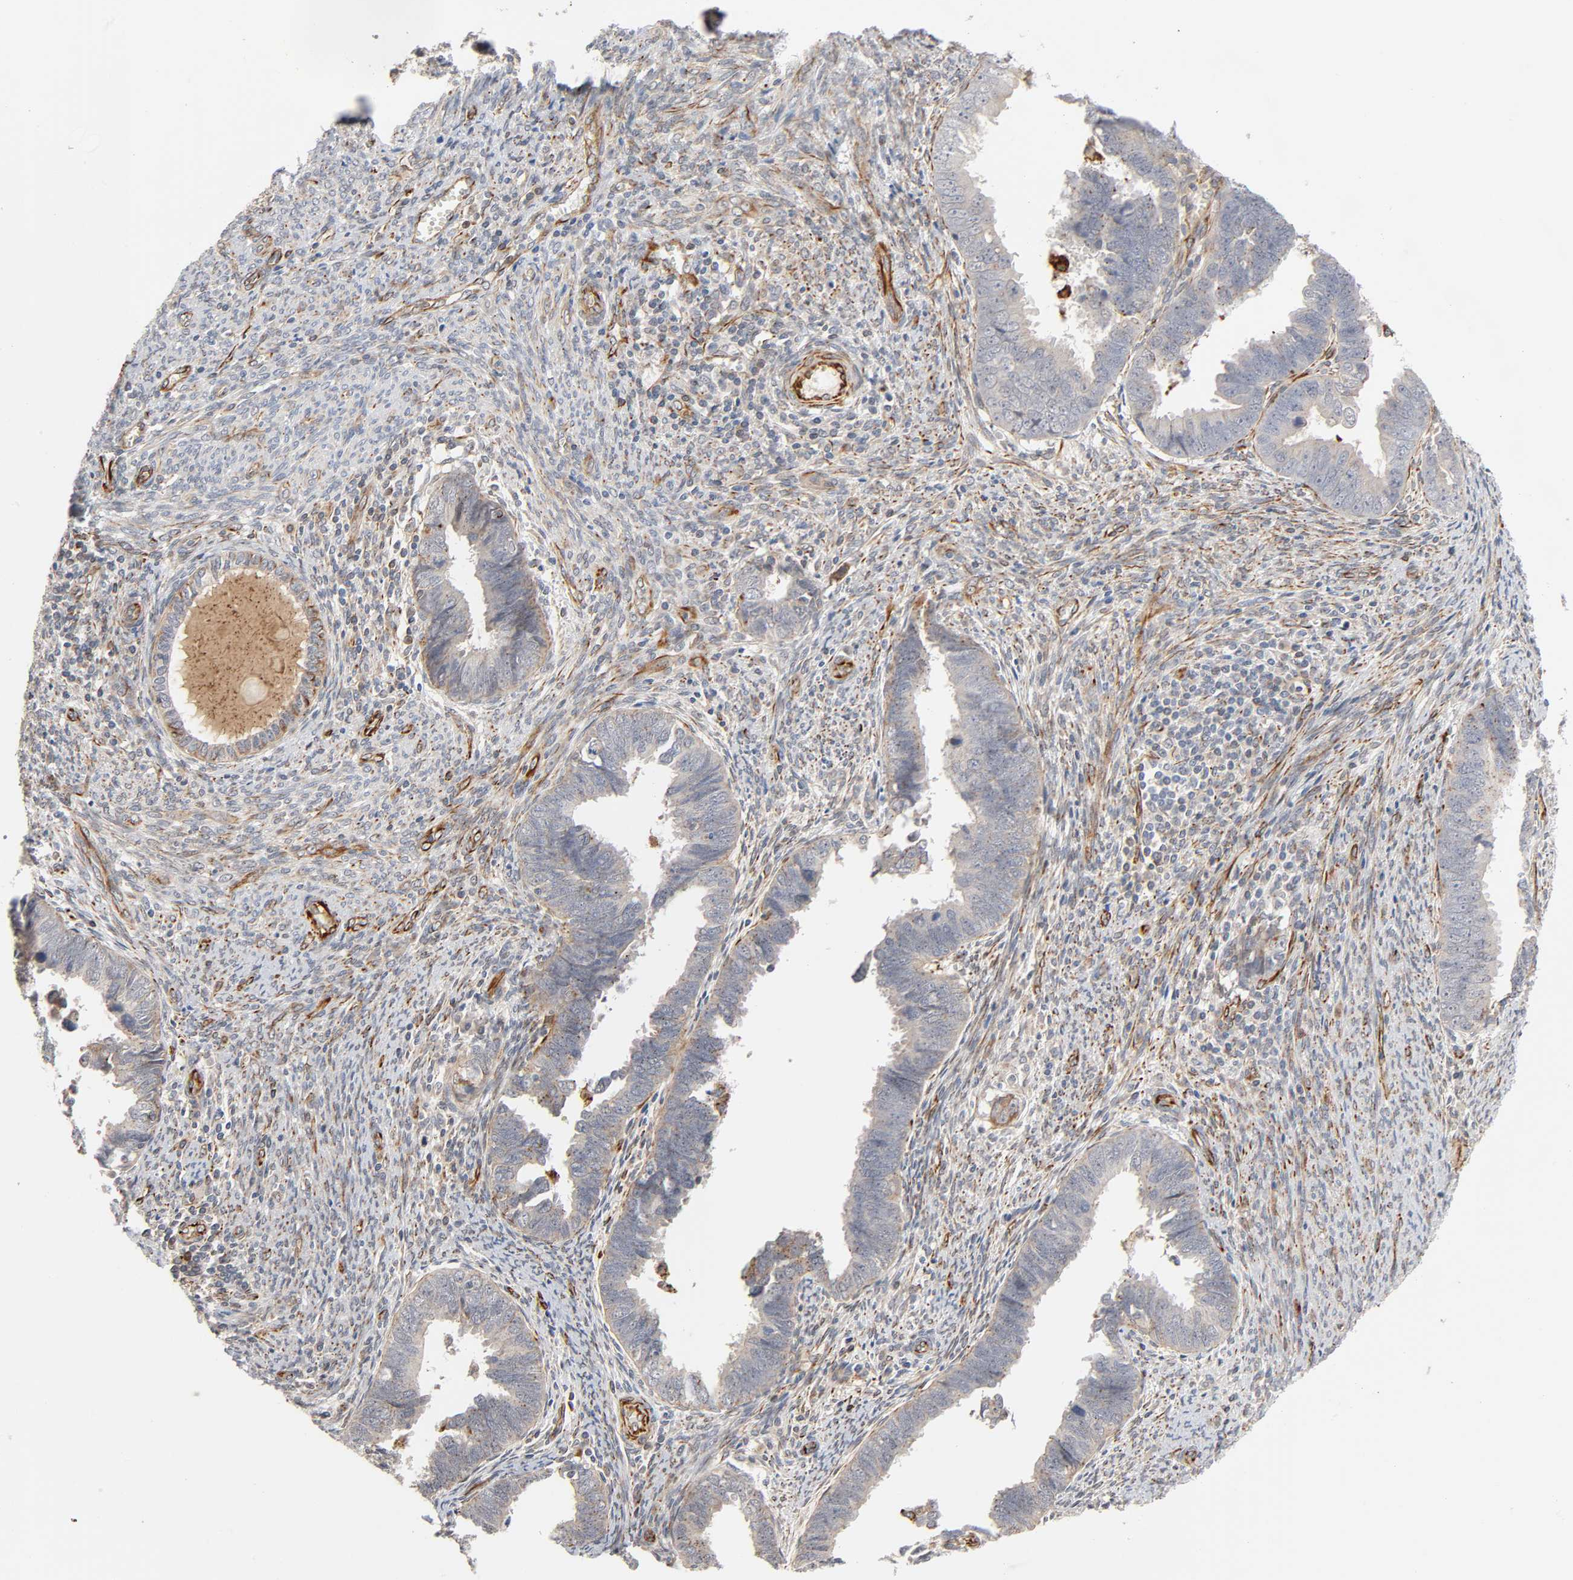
{"staining": {"intensity": "weak", "quantity": "25%-75%", "location": "cytoplasmic/membranous"}, "tissue": "endometrial cancer", "cell_type": "Tumor cells", "image_type": "cancer", "snomed": [{"axis": "morphology", "description": "Adenocarcinoma, NOS"}, {"axis": "topography", "description": "Endometrium"}], "caption": "About 25%-75% of tumor cells in human adenocarcinoma (endometrial) display weak cytoplasmic/membranous protein expression as visualized by brown immunohistochemical staining.", "gene": "REEP6", "patient": {"sex": "female", "age": 75}}